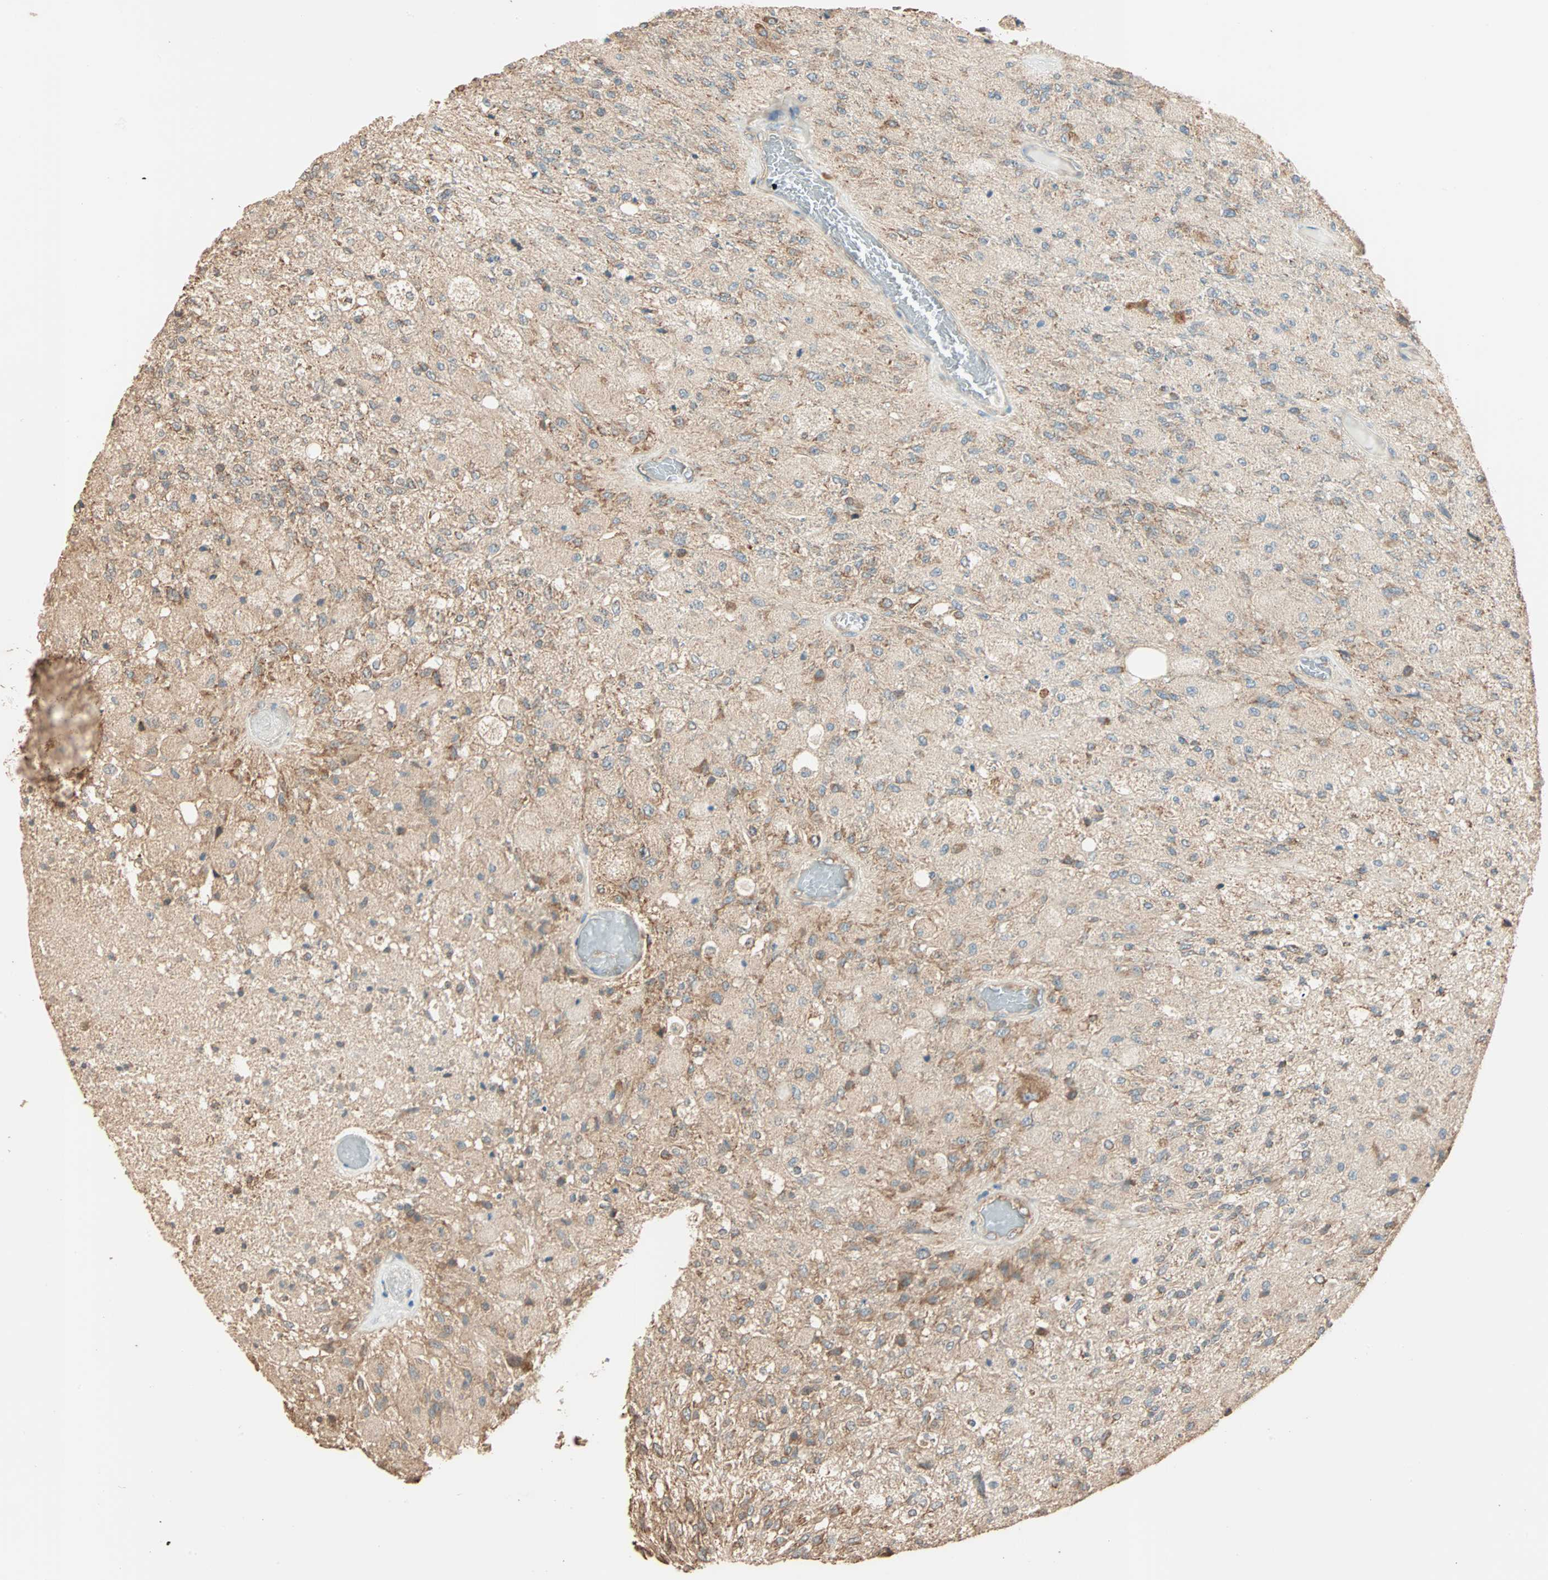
{"staining": {"intensity": "moderate", "quantity": "<25%", "location": "cytoplasmic/membranous"}, "tissue": "glioma", "cell_type": "Tumor cells", "image_type": "cancer", "snomed": [{"axis": "morphology", "description": "Normal tissue, NOS"}, {"axis": "morphology", "description": "Glioma, malignant, High grade"}, {"axis": "topography", "description": "Cerebral cortex"}], "caption": "IHC (DAB (3,3'-diaminobenzidine)) staining of human glioma reveals moderate cytoplasmic/membranous protein expression in approximately <25% of tumor cells.", "gene": "EIF4G2", "patient": {"sex": "male", "age": 77}}